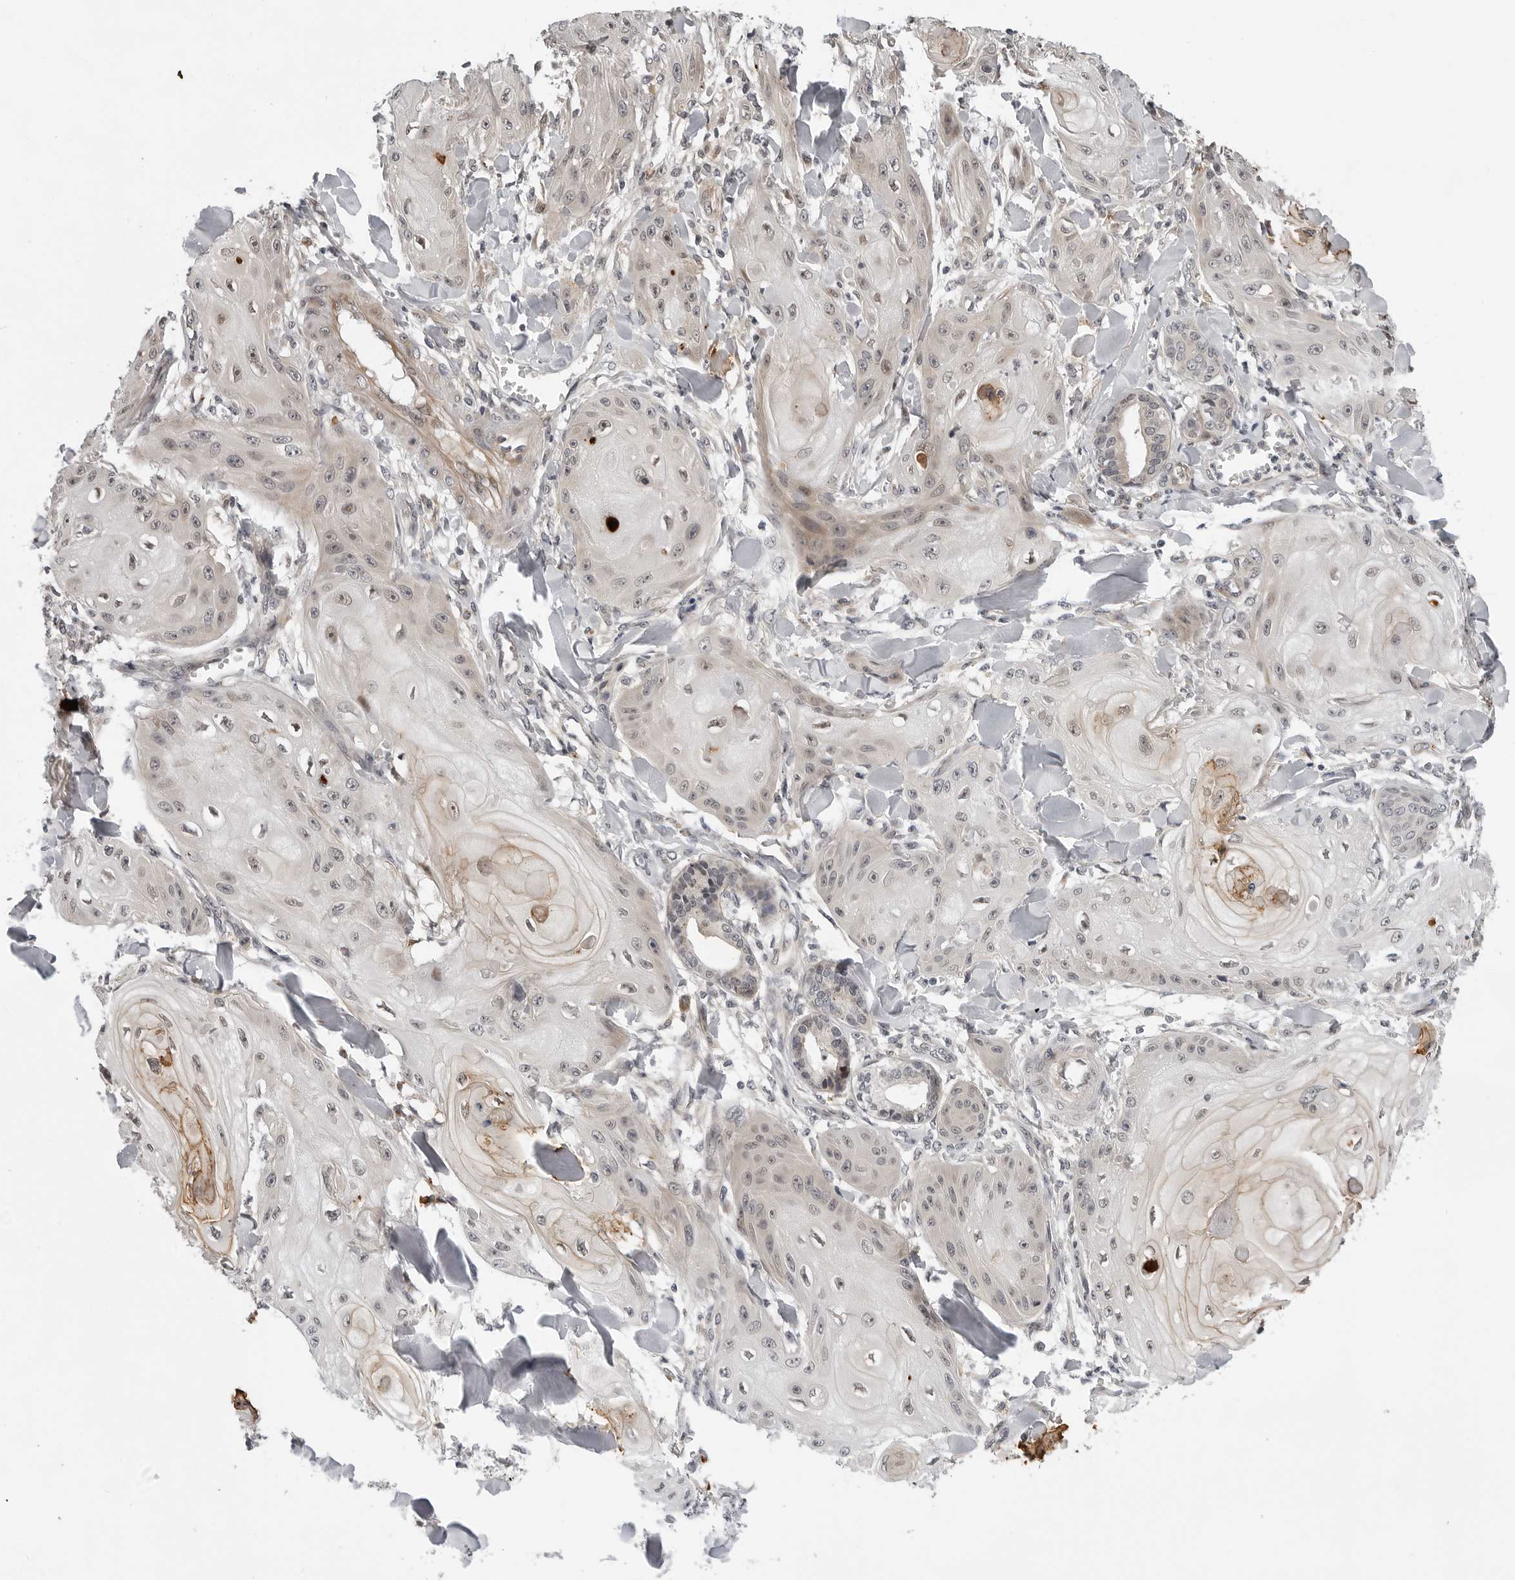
{"staining": {"intensity": "weak", "quantity": "<25%", "location": "cytoplasmic/membranous"}, "tissue": "skin cancer", "cell_type": "Tumor cells", "image_type": "cancer", "snomed": [{"axis": "morphology", "description": "Squamous cell carcinoma, NOS"}, {"axis": "topography", "description": "Skin"}], "caption": "An immunohistochemistry (IHC) histopathology image of skin cancer (squamous cell carcinoma) is shown. There is no staining in tumor cells of skin cancer (squamous cell carcinoma).", "gene": "KIAA1614", "patient": {"sex": "male", "age": 74}}